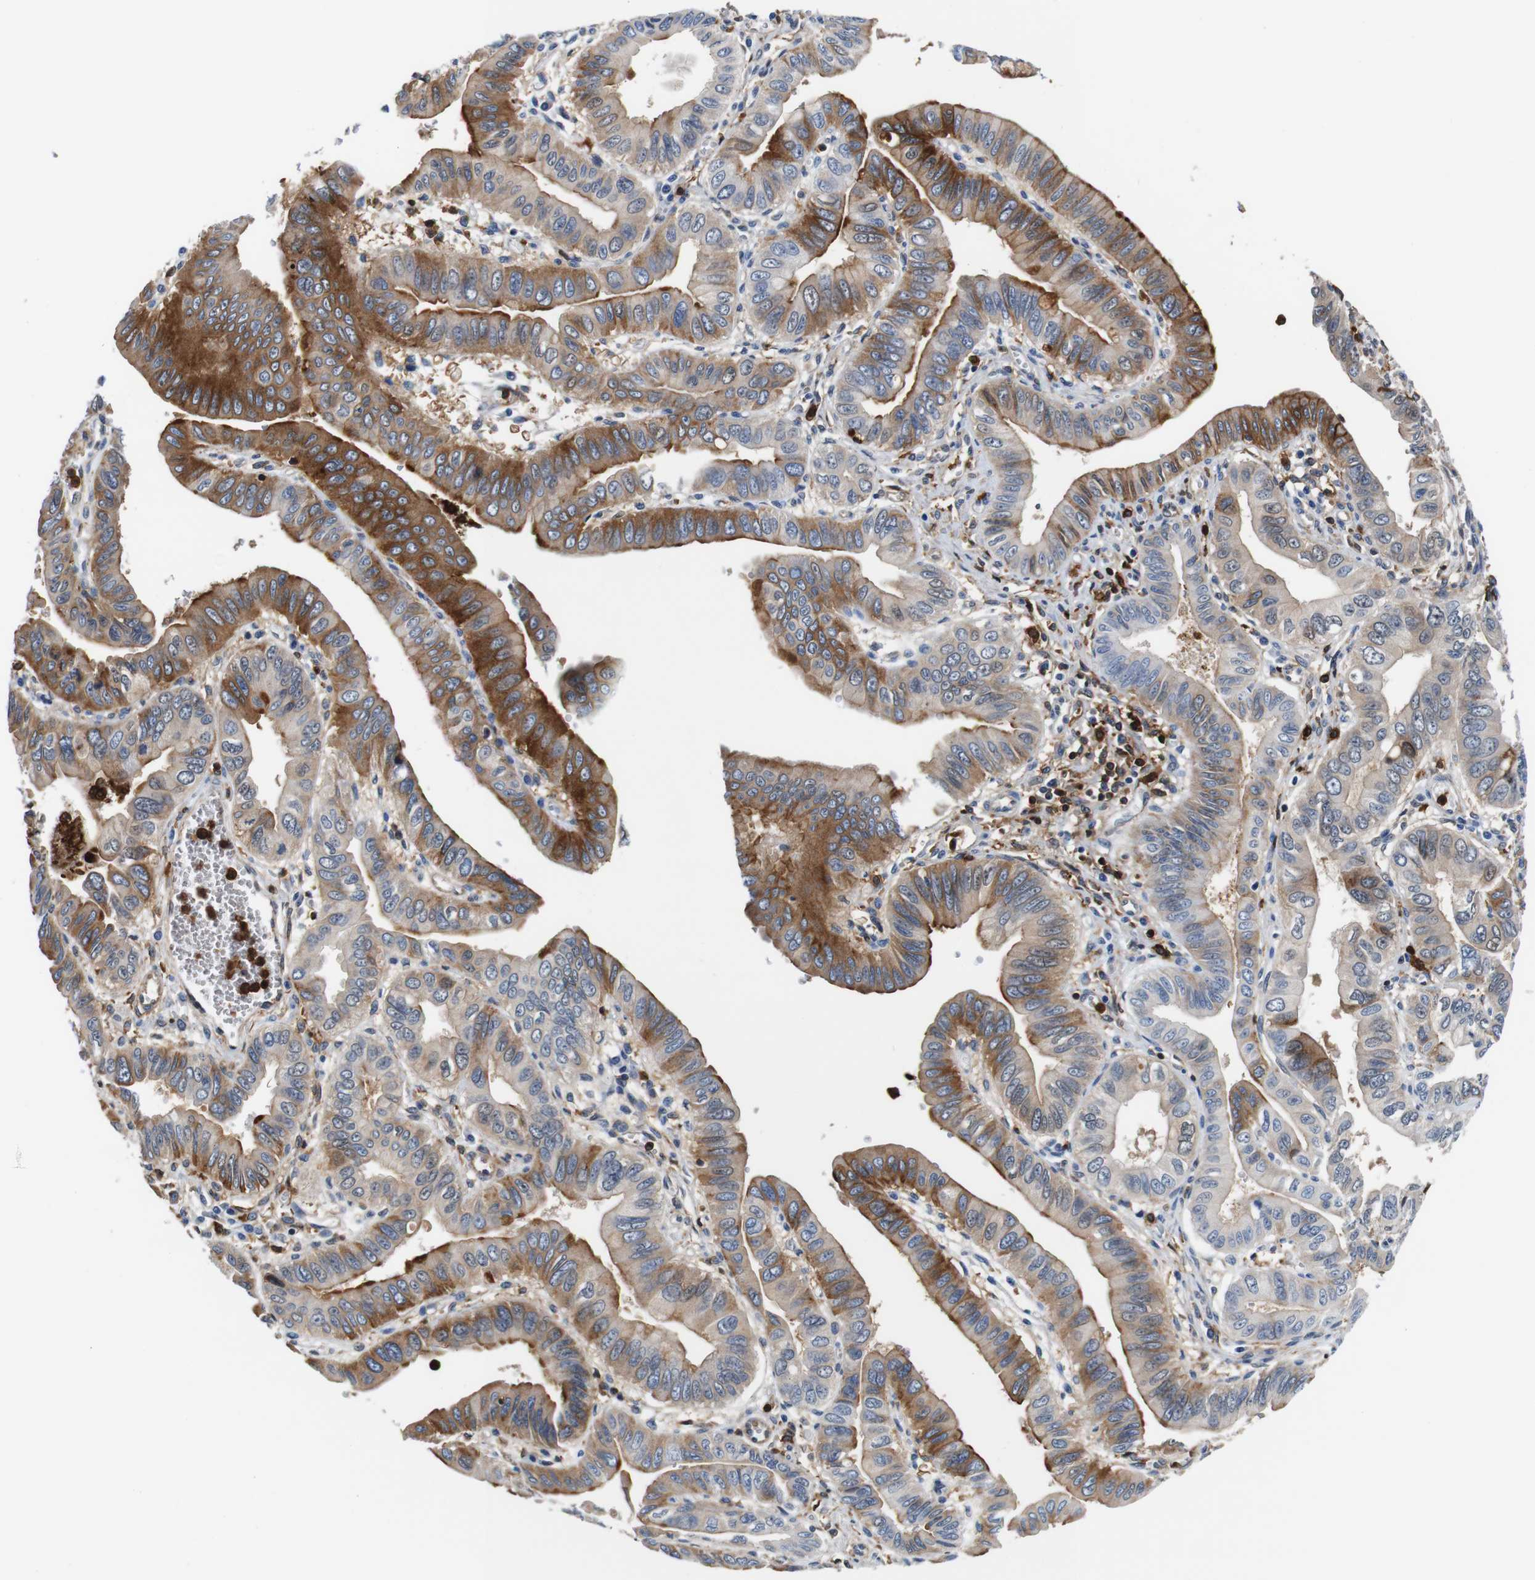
{"staining": {"intensity": "moderate", "quantity": "25%-75%", "location": "cytoplasmic/membranous"}, "tissue": "pancreatic cancer", "cell_type": "Tumor cells", "image_type": "cancer", "snomed": [{"axis": "morphology", "description": "Normal tissue, NOS"}, {"axis": "topography", "description": "Lymph node"}], "caption": "Moderate cytoplasmic/membranous protein positivity is present in approximately 25%-75% of tumor cells in pancreatic cancer.", "gene": "ANXA1", "patient": {"sex": "male", "age": 50}}